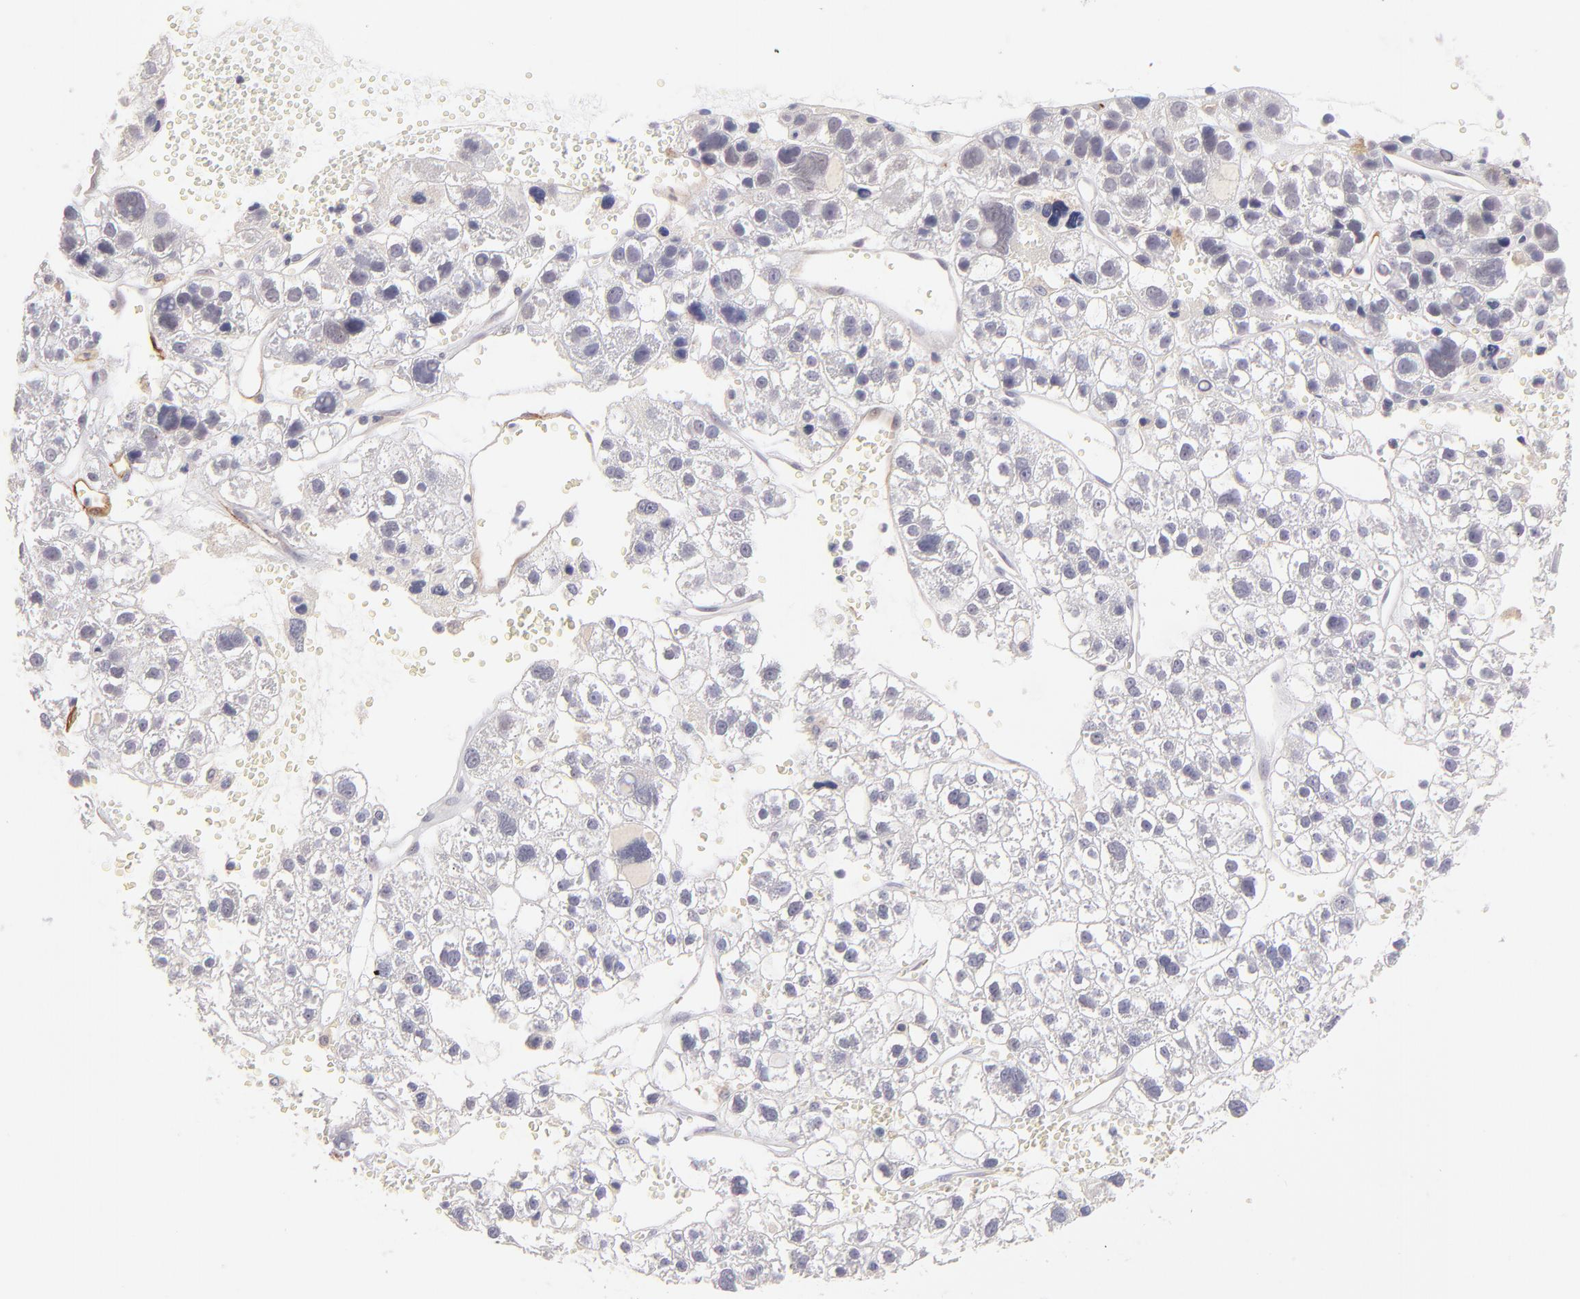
{"staining": {"intensity": "negative", "quantity": "none", "location": "none"}, "tissue": "liver cancer", "cell_type": "Tumor cells", "image_type": "cancer", "snomed": [{"axis": "morphology", "description": "Carcinoma, Hepatocellular, NOS"}, {"axis": "topography", "description": "Liver"}], "caption": "Tumor cells show no significant expression in liver cancer (hepatocellular carcinoma).", "gene": "THBD", "patient": {"sex": "female", "age": 85}}